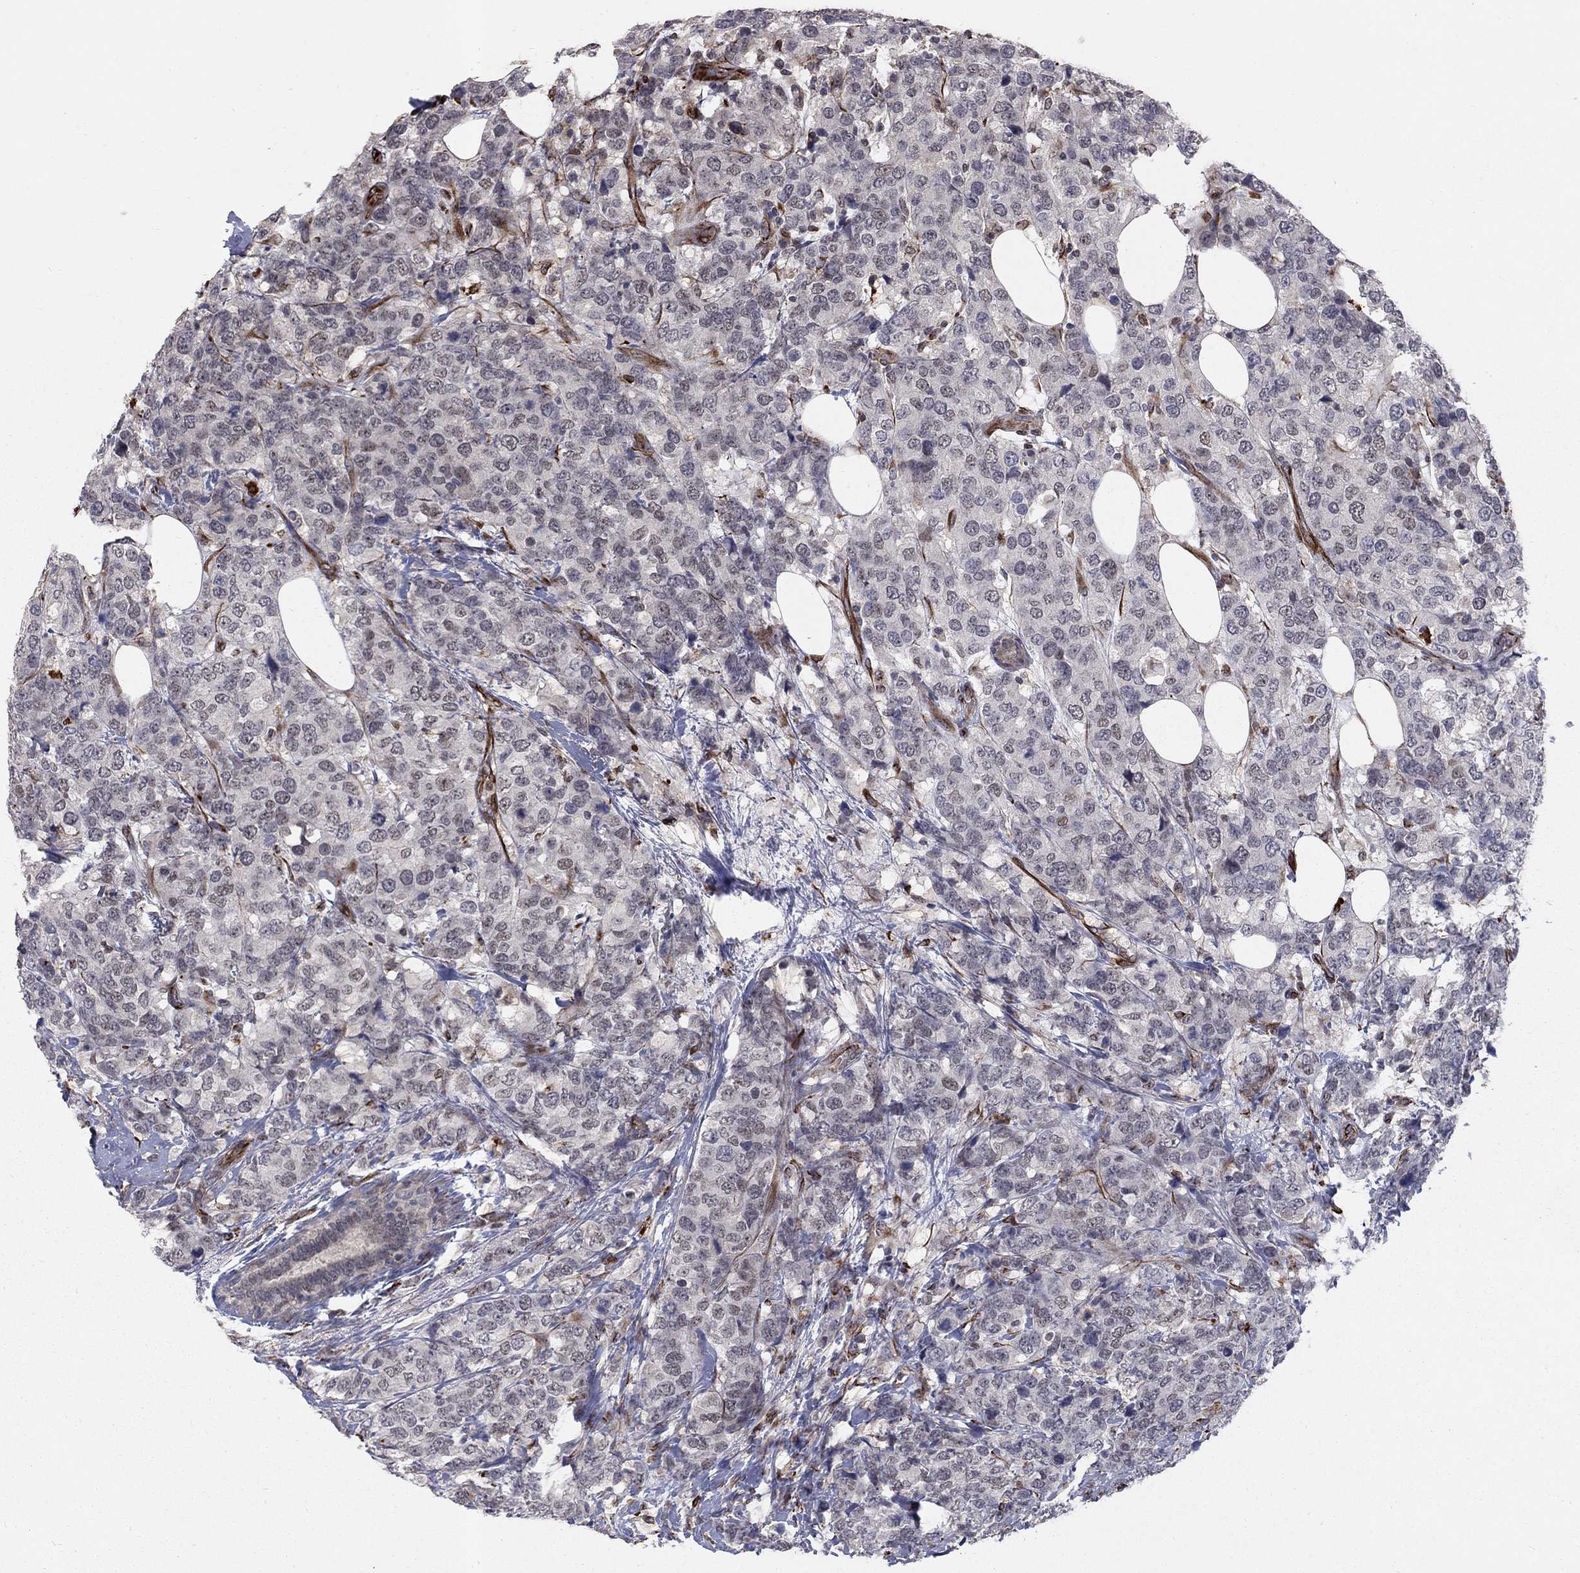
{"staining": {"intensity": "negative", "quantity": "none", "location": "none"}, "tissue": "breast cancer", "cell_type": "Tumor cells", "image_type": "cancer", "snomed": [{"axis": "morphology", "description": "Lobular carcinoma"}, {"axis": "topography", "description": "Breast"}], "caption": "A histopathology image of human lobular carcinoma (breast) is negative for staining in tumor cells.", "gene": "MSRA", "patient": {"sex": "female", "age": 59}}